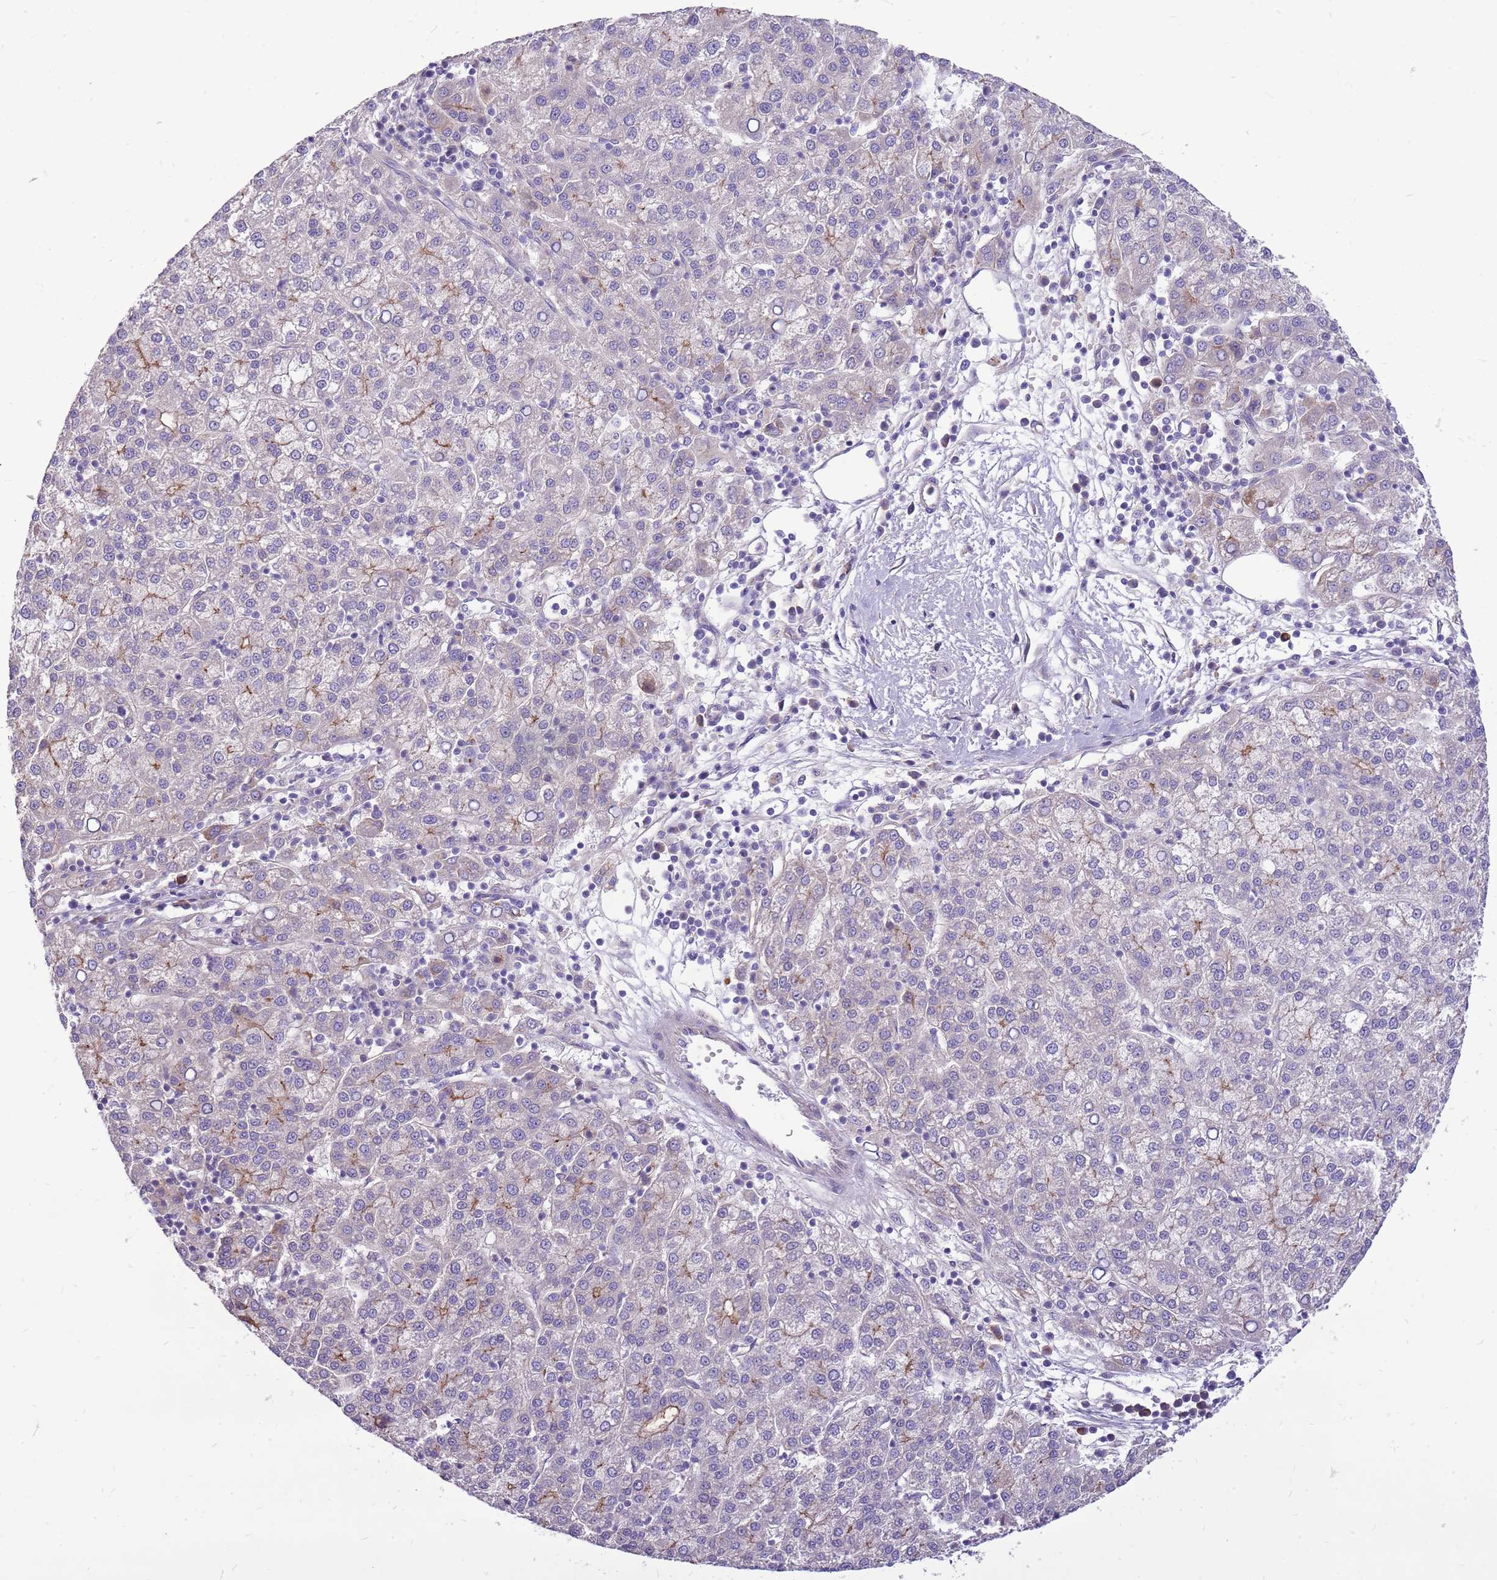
{"staining": {"intensity": "moderate", "quantity": "<25%", "location": "cytoplasmic/membranous"}, "tissue": "liver cancer", "cell_type": "Tumor cells", "image_type": "cancer", "snomed": [{"axis": "morphology", "description": "Carcinoma, Hepatocellular, NOS"}, {"axis": "topography", "description": "Liver"}], "caption": "A photomicrograph of human hepatocellular carcinoma (liver) stained for a protein exhibits moderate cytoplasmic/membranous brown staining in tumor cells.", "gene": "NTN4", "patient": {"sex": "female", "age": 58}}